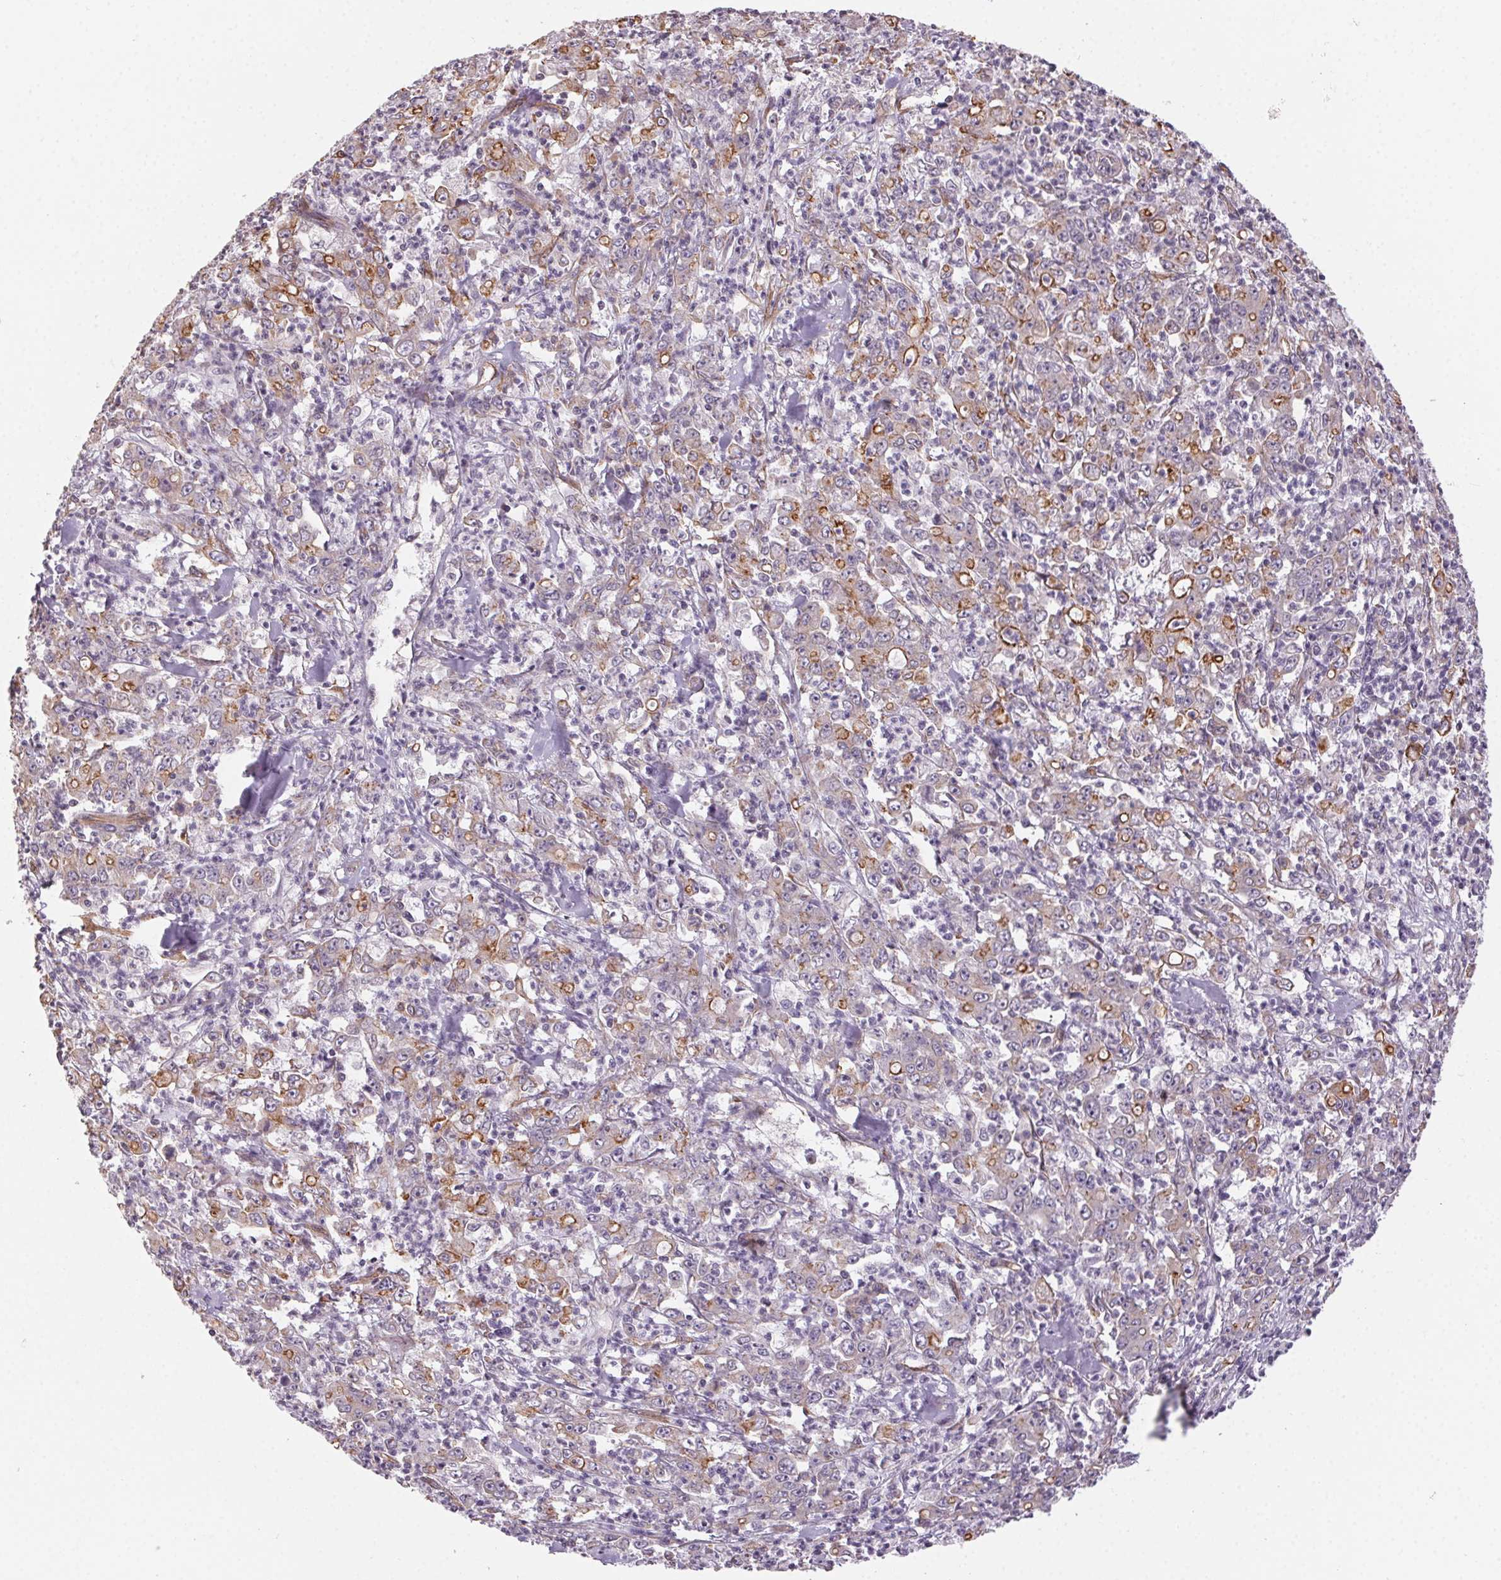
{"staining": {"intensity": "moderate", "quantity": "<25%", "location": "cytoplasmic/membranous"}, "tissue": "stomach cancer", "cell_type": "Tumor cells", "image_type": "cancer", "snomed": [{"axis": "morphology", "description": "Adenocarcinoma, NOS"}, {"axis": "topography", "description": "Stomach, lower"}], "caption": "The immunohistochemical stain labels moderate cytoplasmic/membranous staining in tumor cells of adenocarcinoma (stomach) tissue. (DAB IHC, brown staining for protein, blue staining for nuclei).", "gene": "PLA2G4F", "patient": {"sex": "female", "age": 71}}